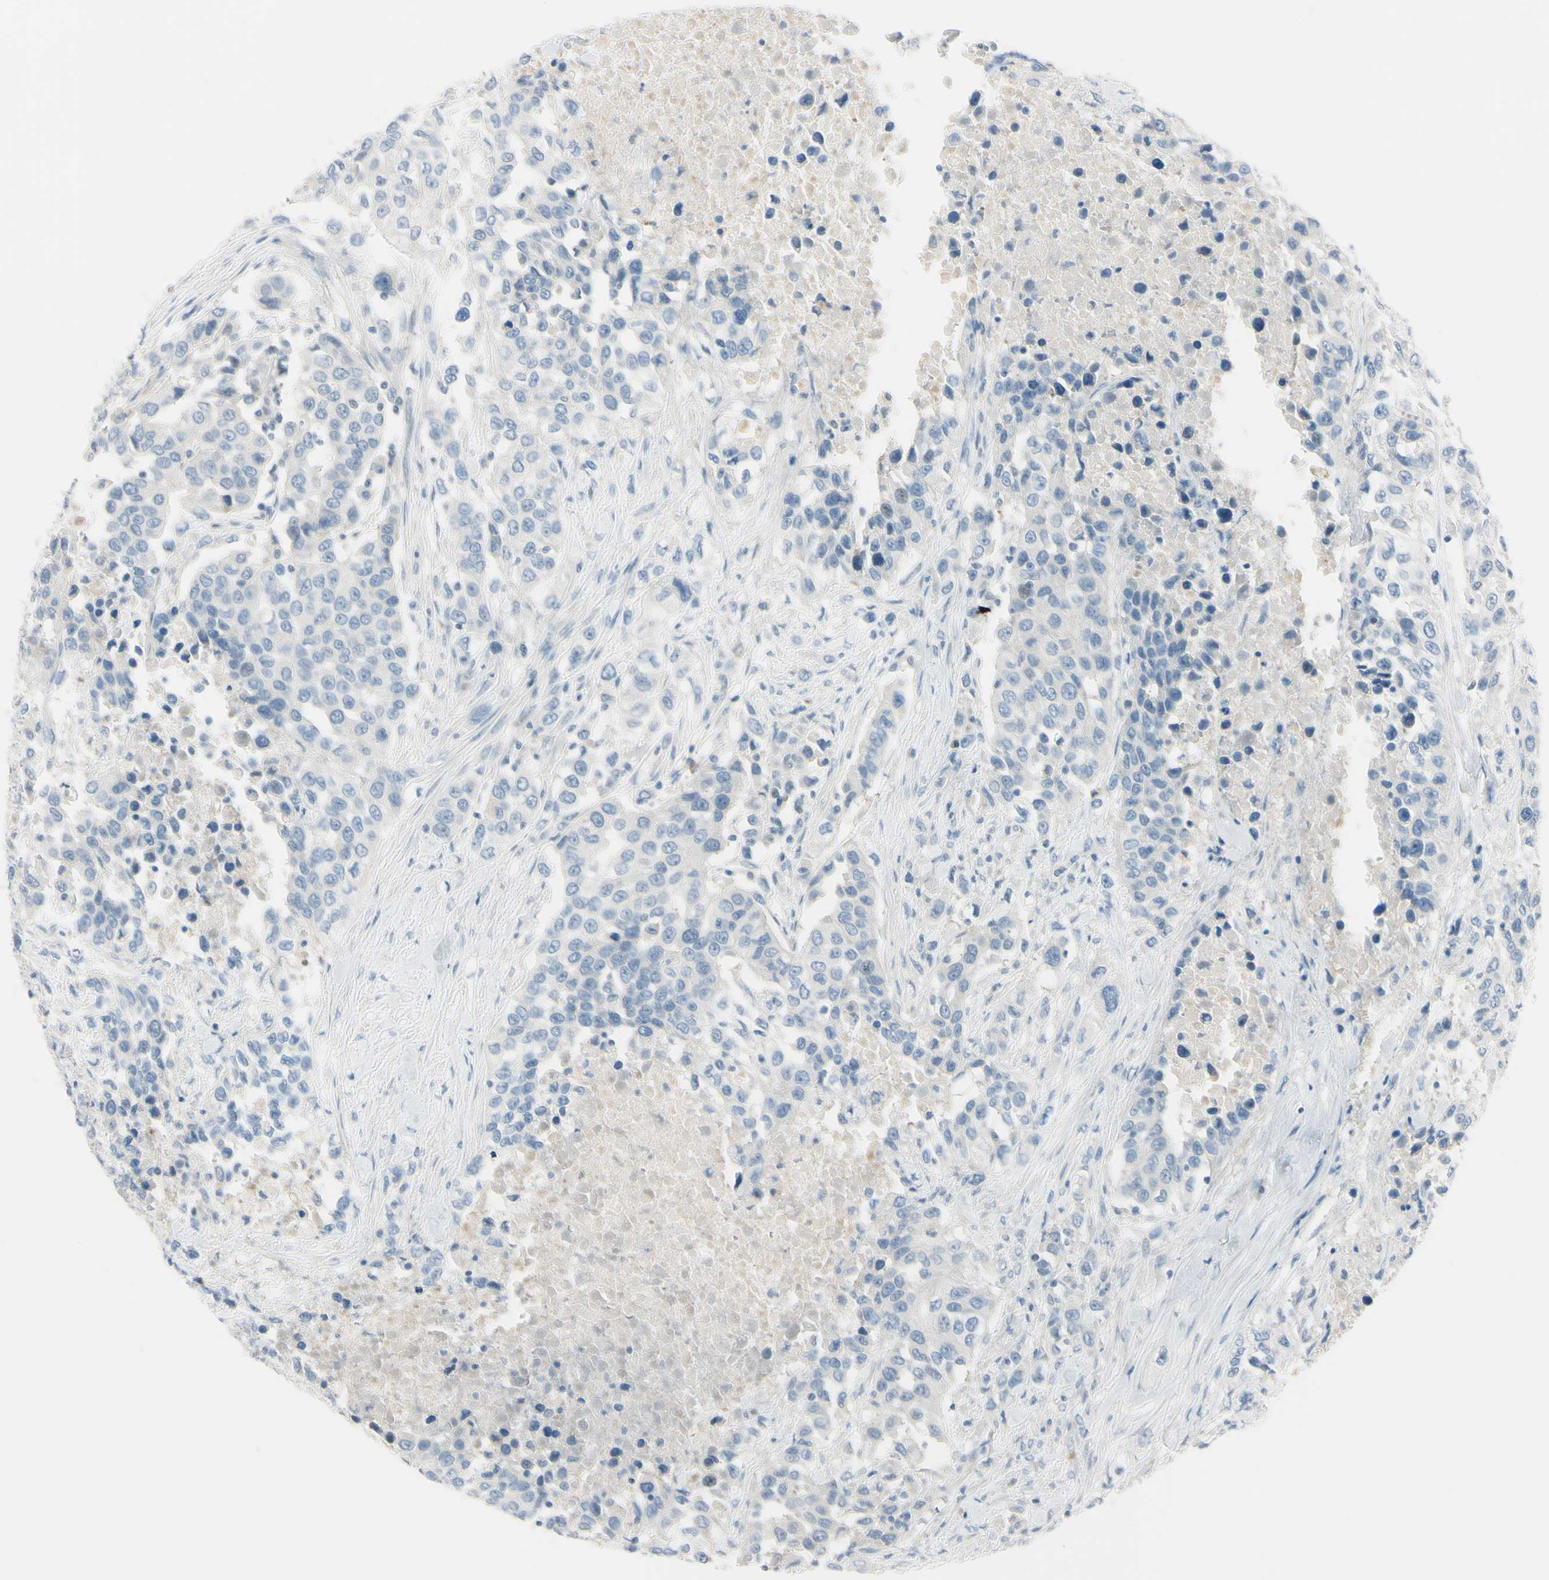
{"staining": {"intensity": "negative", "quantity": "none", "location": "none"}, "tissue": "urothelial cancer", "cell_type": "Tumor cells", "image_type": "cancer", "snomed": [{"axis": "morphology", "description": "Urothelial carcinoma, High grade"}, {"axis": "topography", "description": "Urinary bladder"}], "caption": "Photomicrograph shows no protein expression in tumor cells of urothelial carcinoma (high-grade) tissue.", "gene": "ASB9", "patient": {"sex": "female", "age": 80}}